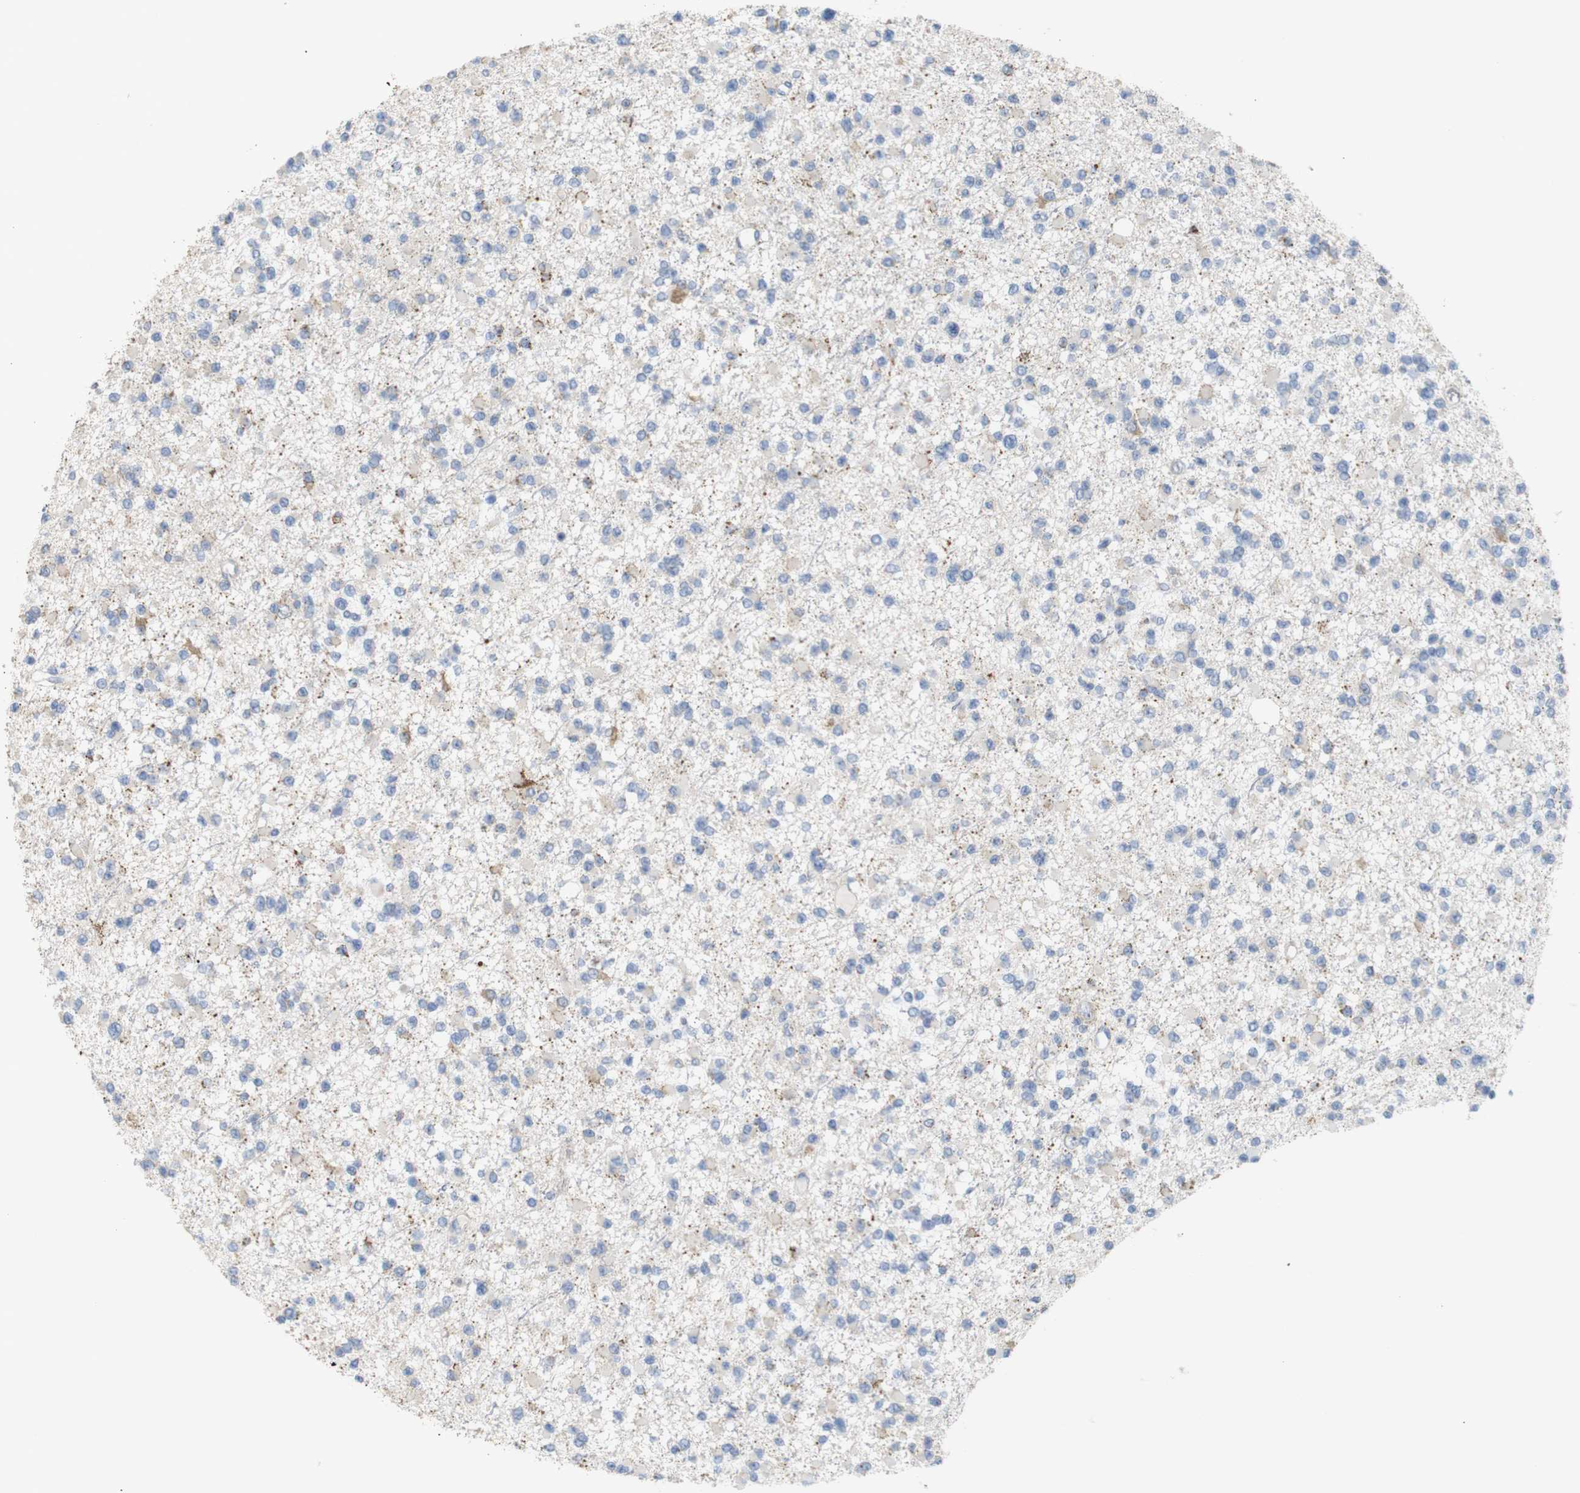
{"staining": {"intensity": "moderate", "quantity": "<25%", "location": "cytoplasmic/membranous"}, "tissue": "glioma", "cell_type": "Tumor cells", "image_type": "cancer", "snomed": [{"axis": "morphology", "description": "Glioma, malignant, Low grade"}, {"axis": "topography", "description": "Brain"}], "caption": "Brown immunohistochemical staining in human glioma reveals moderate cytoplasmic/membranous positivity in approximately <25% of tumor cells.", "gene": "PTPRR", "patient": {"sex": "female", "age": 22}}